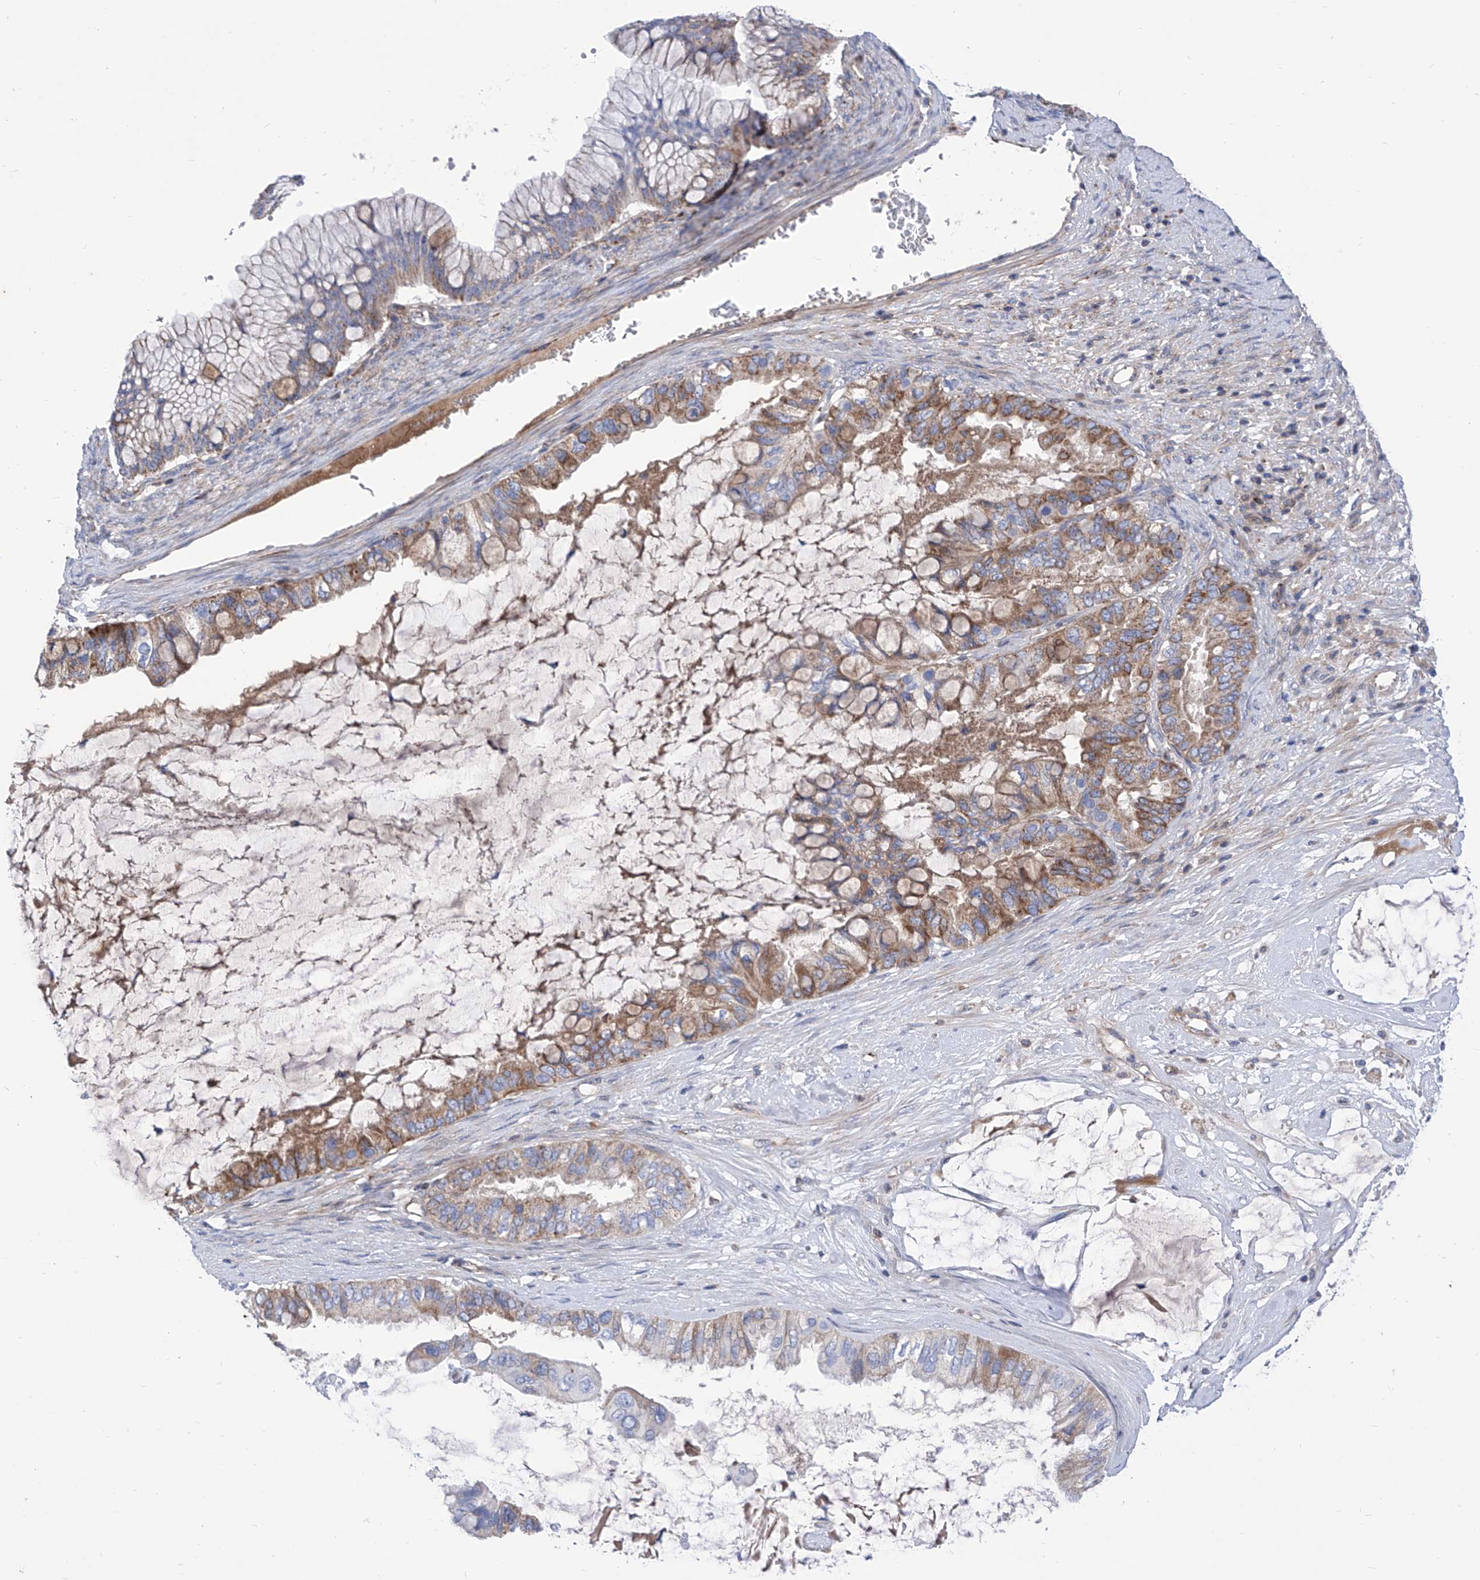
{"staining": {"intensity": "moderate", "quantity": "25%-75%", "location": "cytoplasmic/membranous"}, "tissue": "ovarian cancer", "cell_type": "Tumor cells", "image_type": "cancer", "snomed": [{"axis": "morphology", "description": "Cystadenocarcinoma, mucinous, NOS"}, {"axis": "topography", "description": "Ovary"}], "caption": "Ovarian cancer (mucinous cystadenocarcinoma) tissue exhibits moderate cytoplasmic/membranous expression in approximately 25%-75% of tumor cells", "gene": "SRBD1", "patient": {"sex": "female", "age": 80}}